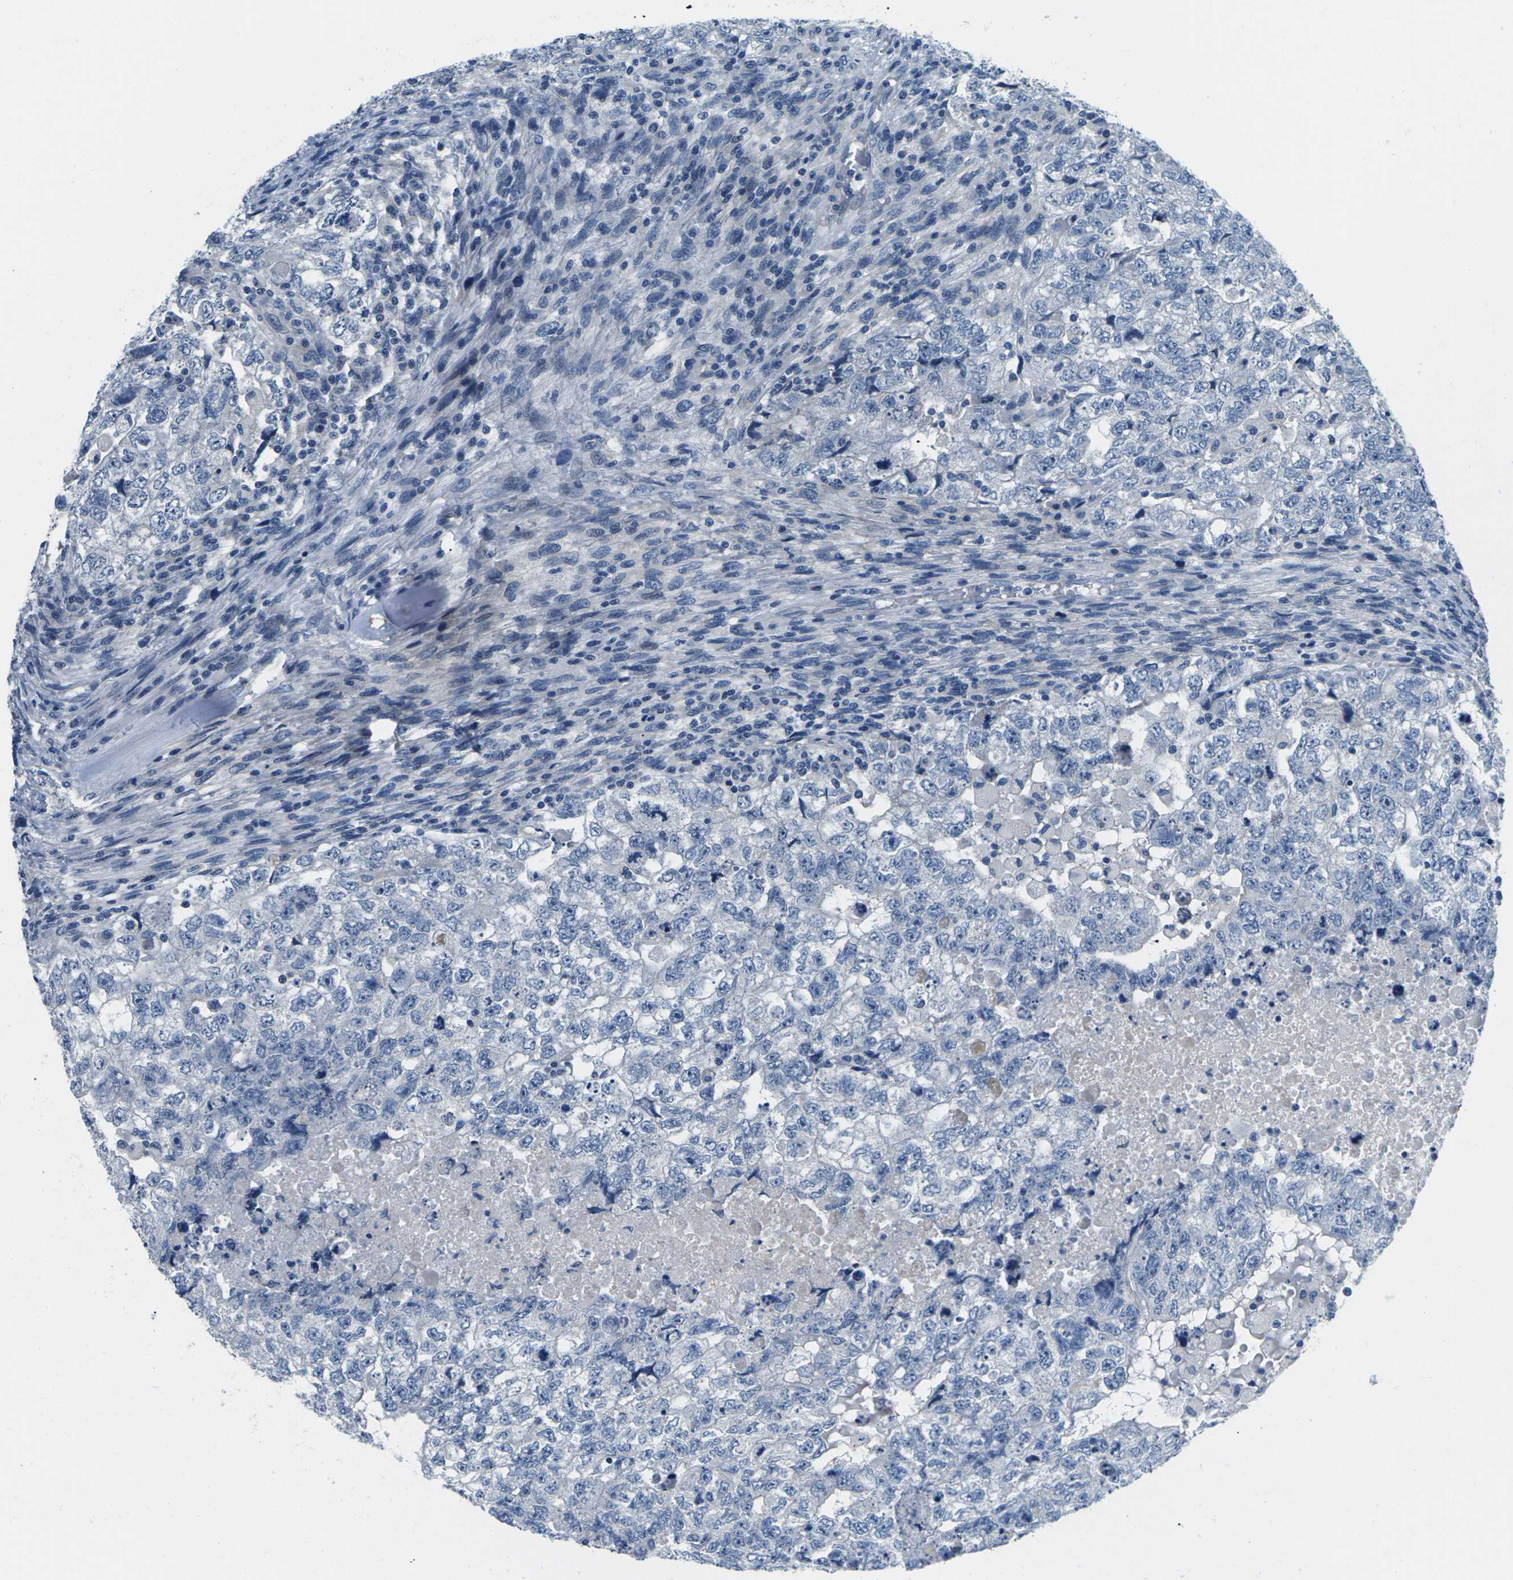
{"staining": {"intensity": "negative", "quantity": "none", "location": "none"}, "tissue": "testis cancer", "cell_type": "Tumor cells", "image_type": "cancer", "snomed": [{"axis": "morphology", "description": "Carcinoma, Embryonal, NOS"}, {"axis": "topography", "description": "Testis"}], "caption": "IHC micrograph of neoplastic tissue: human testis embryonal carcinoma stained with DAB displays no significant protein positivity in tumor cells.", "gene": "TSPAN2", "patient": {"sex": "male", "age": 36}}